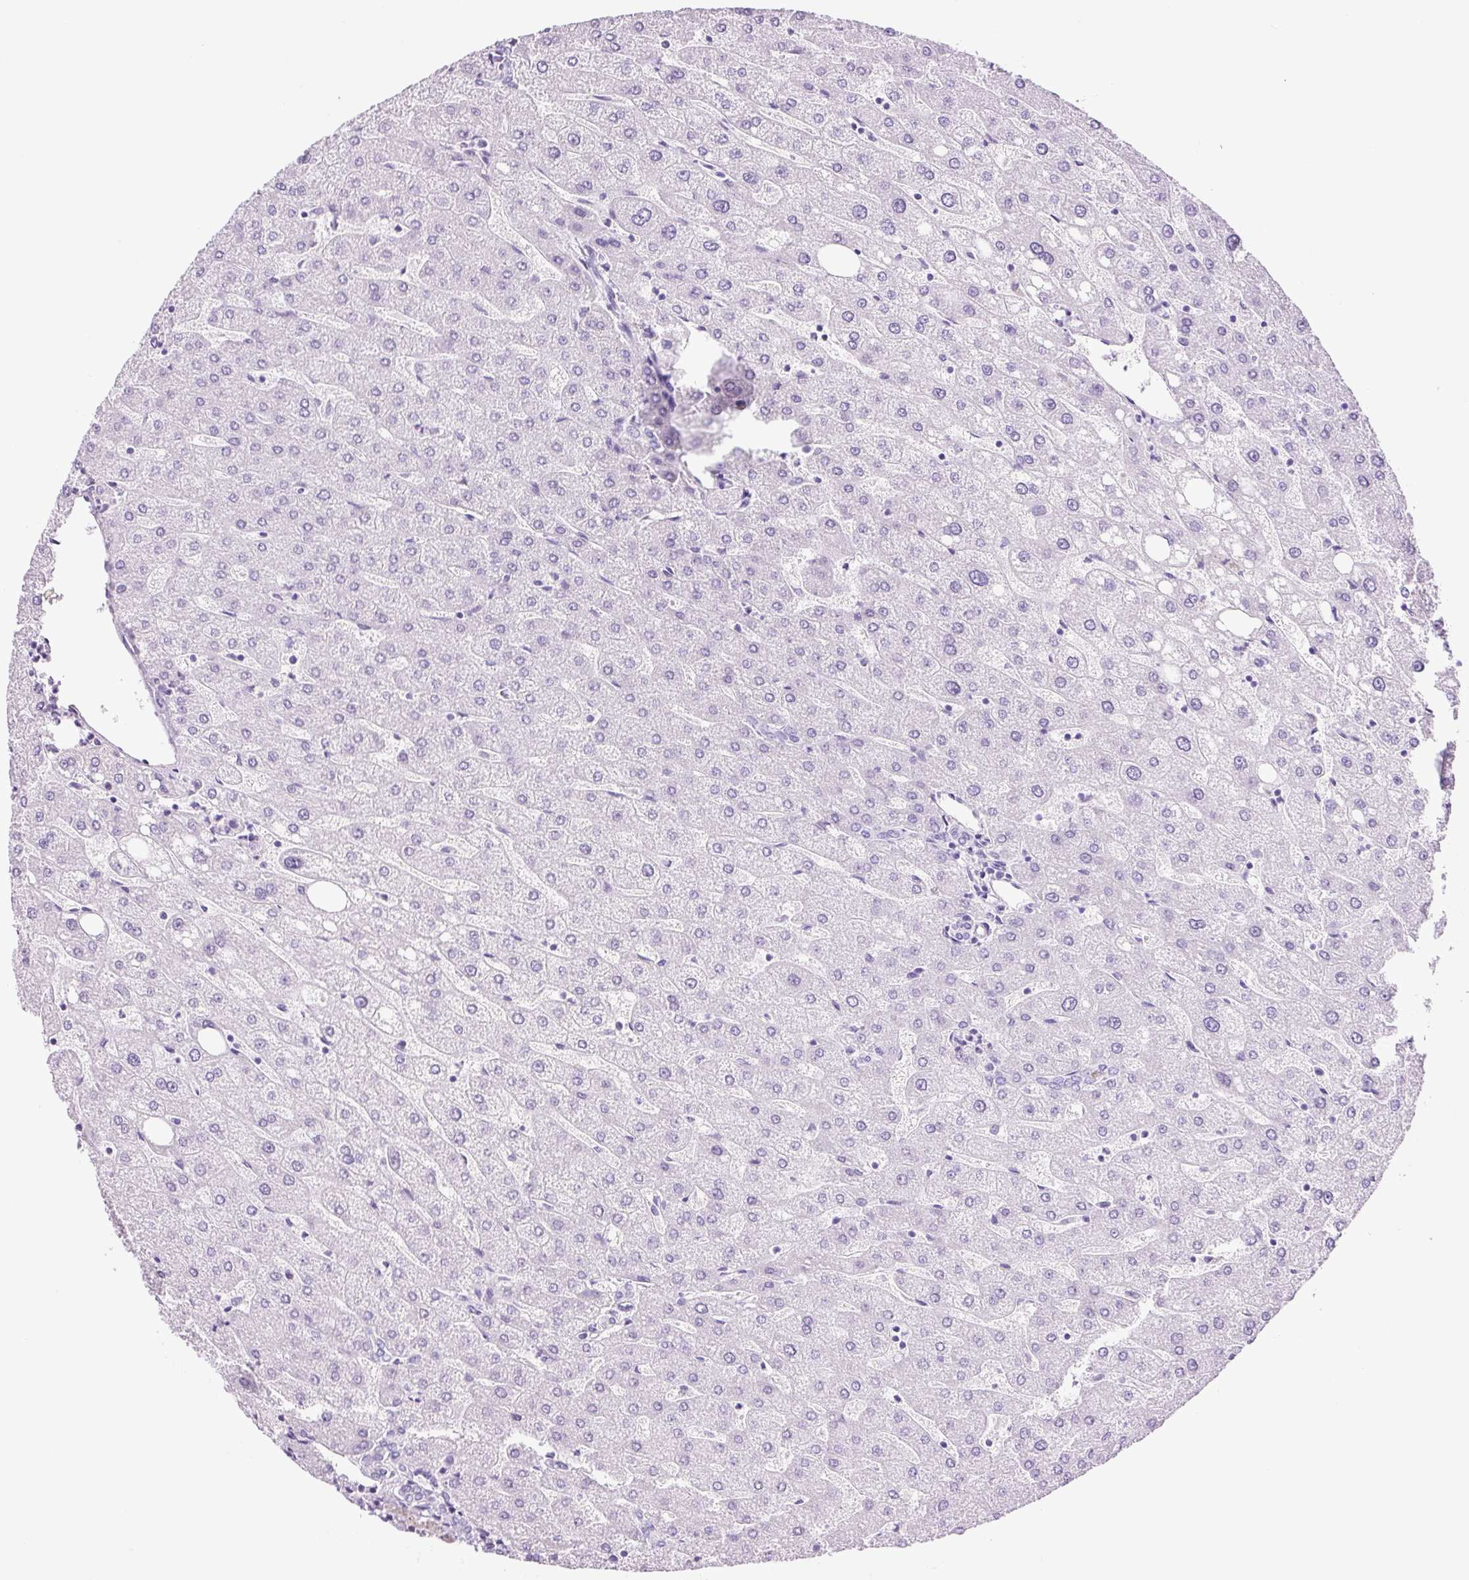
{"staining": {"intensity": "negative", "quantity": "none", "location": "none"}, "tissue": "liver", "cell_type": "Cholangiocytes", "image_type": "normal", "snomed": [{"axis": "morphology", "description": "Normal tissue, NOS"}, {"axis": "topography", "description": "Liver"}], "caption": "Histopathology image shows no significant protein staining in cholangiocytes of unremarkable liver. (DAB IHC visualized using brightfield microscopy, high magnification).", "gene": "ADSS1", "patient": {"sex": "male", "age": 67}}